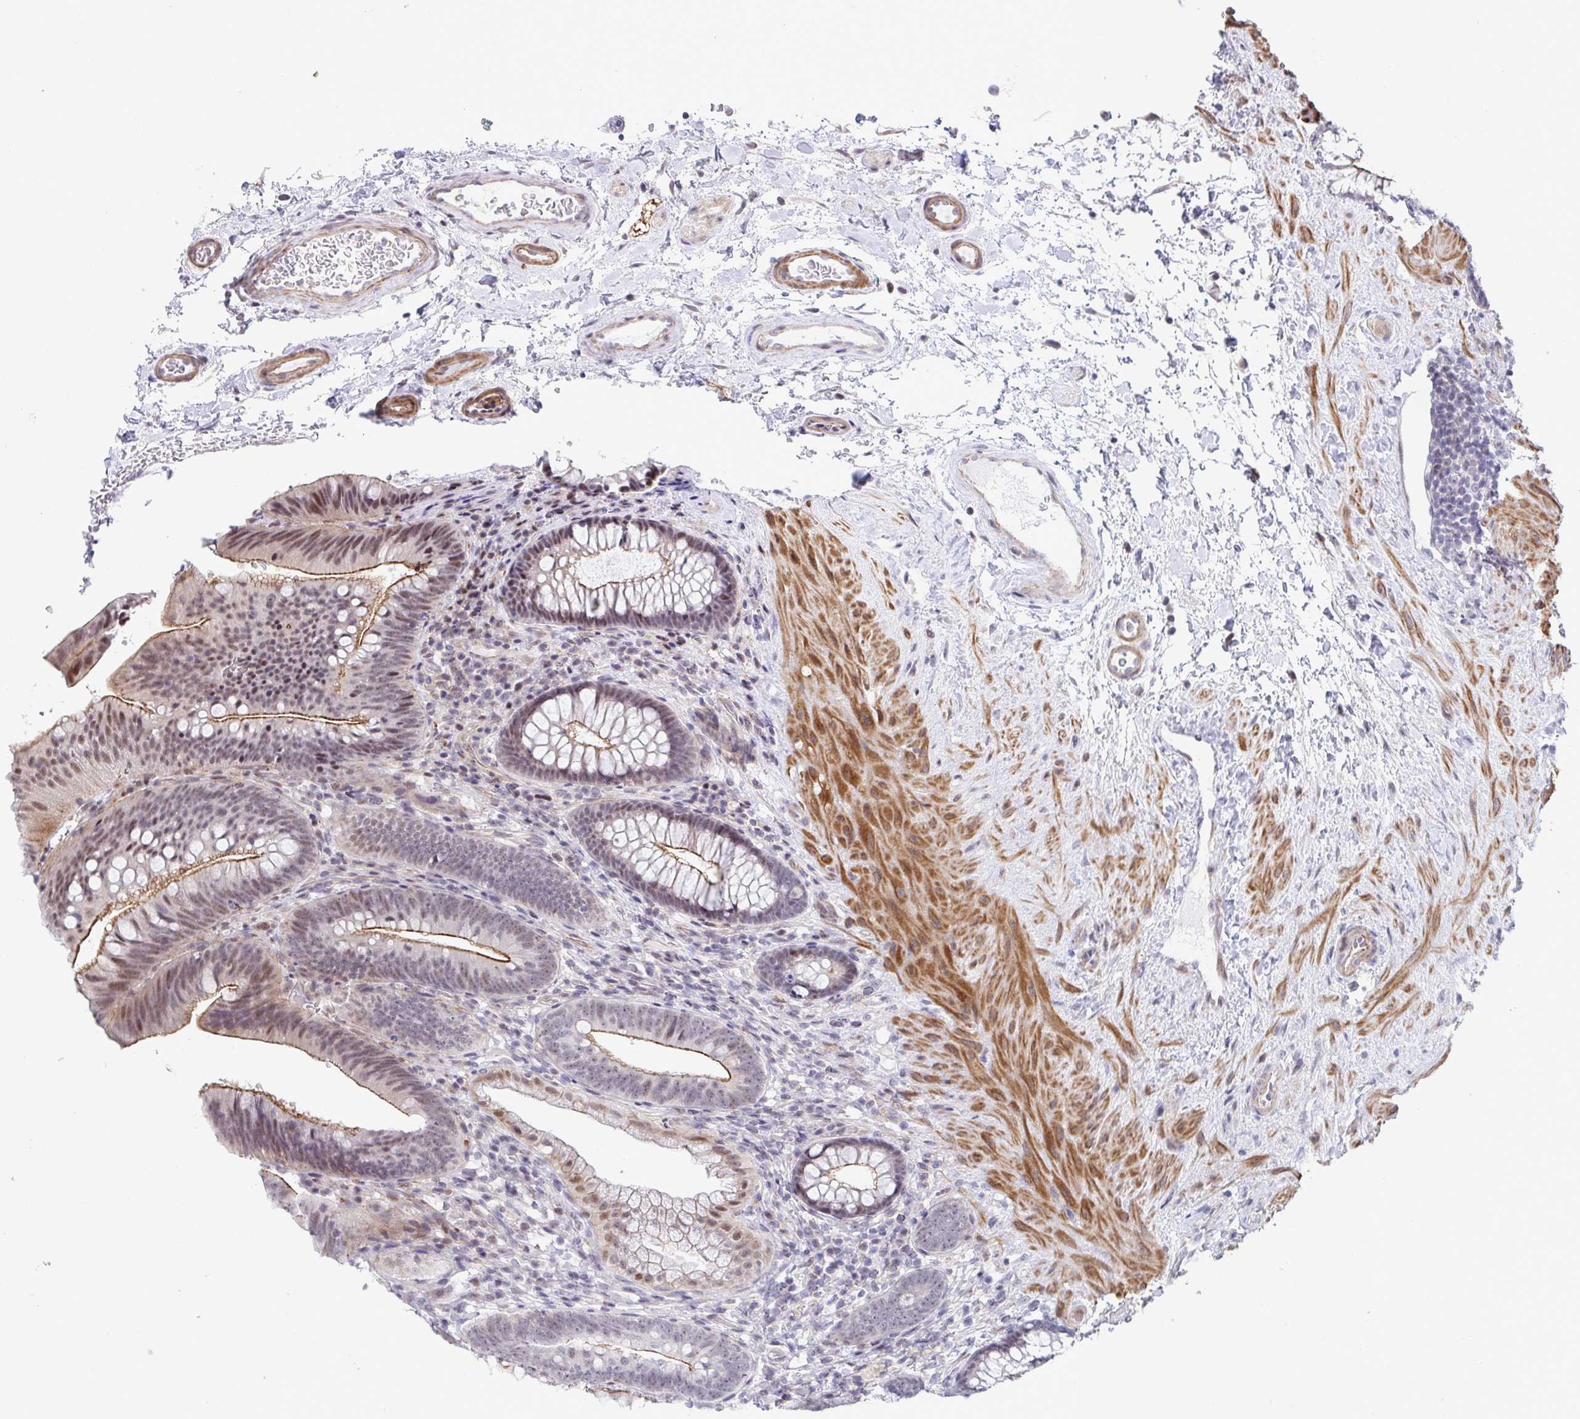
{"staining": {"intensity": "weak", "quantity": "25%-75%", "location": "cytoplasmic/membranous"}, "tissue": "colon", "cell_type": "Endothelial cells", "image_type": "normal", "snomed": [{"axis": "morphology", "description": "Normal tissue, NOS"}, {"axis": "morphology", "description": "Adenoma, NOS"}, {"axis": "topography", "description": "Soft tissue"}, {"axis": "topography", "description": "Colon"}], "caption": "DAB immunohistochemical staining of benign human colon demonstrates weak cytoplasmic/membranous protein positivity in about 25%-75% of endothelial cells.", "gene": "WDR72", "patient": {"sex": "male", "age": 47}}